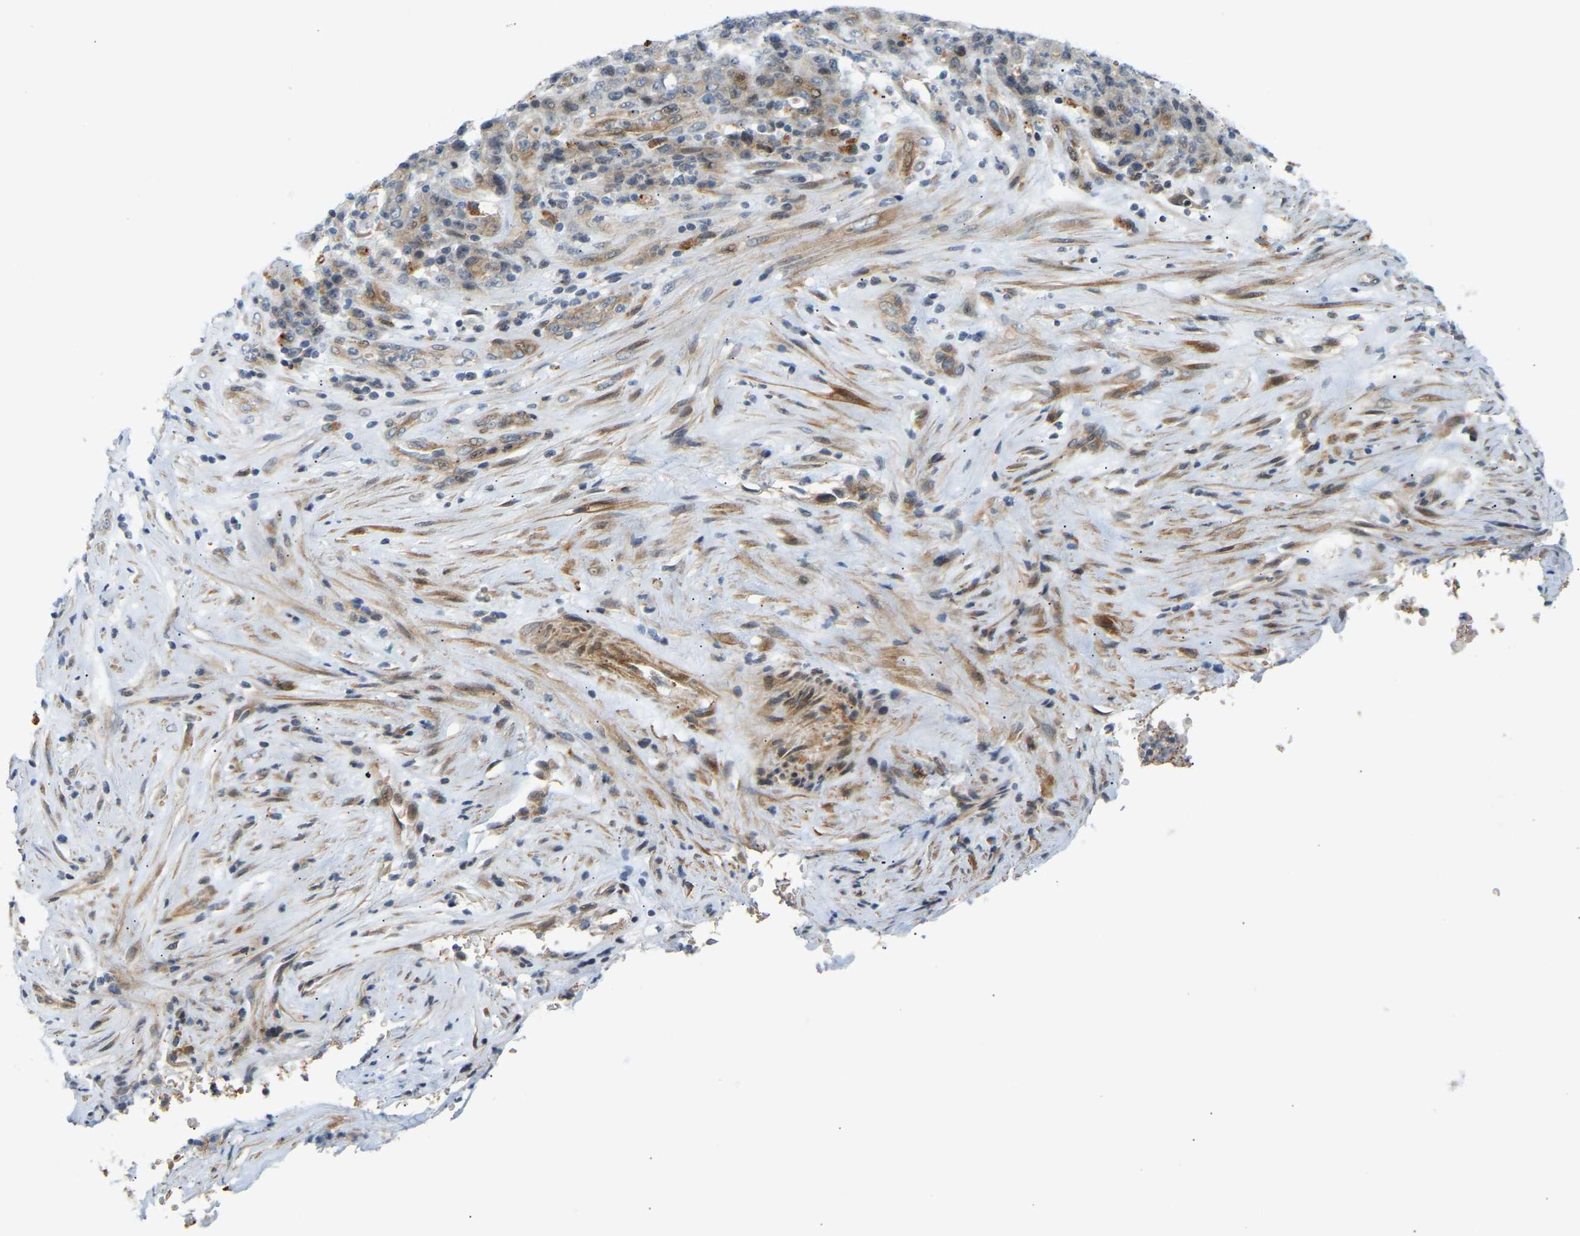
{"staining": {"intensity": "moderate", "quantity": ">75%", "location": "cytoplasmic/membranous,nuclear"}, "tissue": "stomach cancer", "cell_type": "Tumor cells", "image_type": "cancer", "snomed": [{"axis": "morphology", "description": "Adenocarcinoma, NOS"}, {"axis": "topography", "description": "Stomach"}], "caption": "The image exhibits staining of stomach adenocarcinoma, revealing moderate cytoplasmic/membranous and nuclear protein staining (brown color) within tumor cells.", "gene": "POGLUT2", "patient": {"sex": "female", "age": 73}}